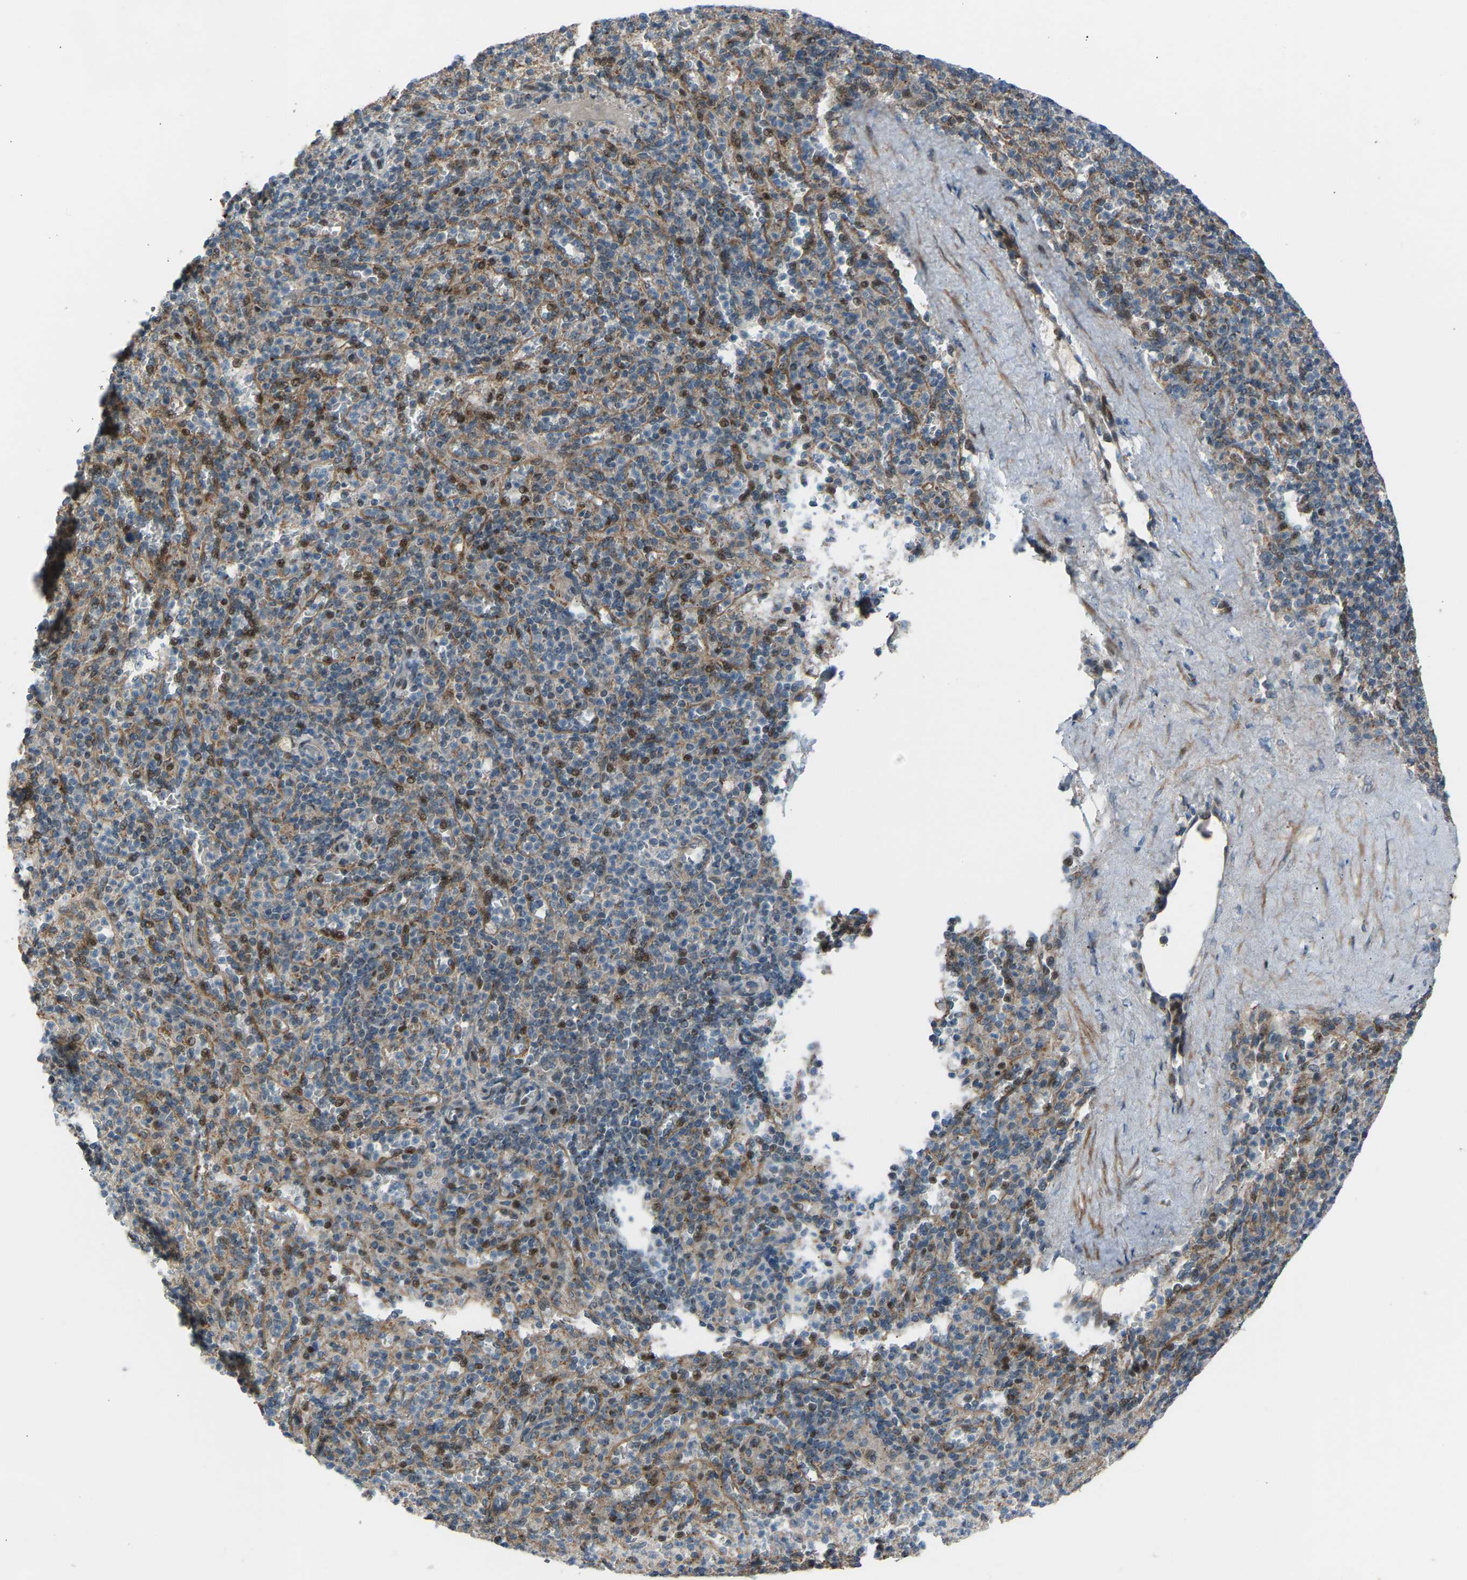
{"staining": {"intensity": "moderate", "quantity": "<25%", "location": "nuclear"}, "tissue": "spleen", "cell_type": "Cells in red pulp", "image_type": "normal", "snomed": [{"axis": "morphology", "description": "Normal tissue, NOS"}, {"axis": "topography", "description": "Spleen"}], "caption": "Cells in red pulp reveal moderate nuclear expression in approximately <25% of cells in benign spleen.", "gene": "VPS41", "patient": {"sex": "male", "age": 36}}